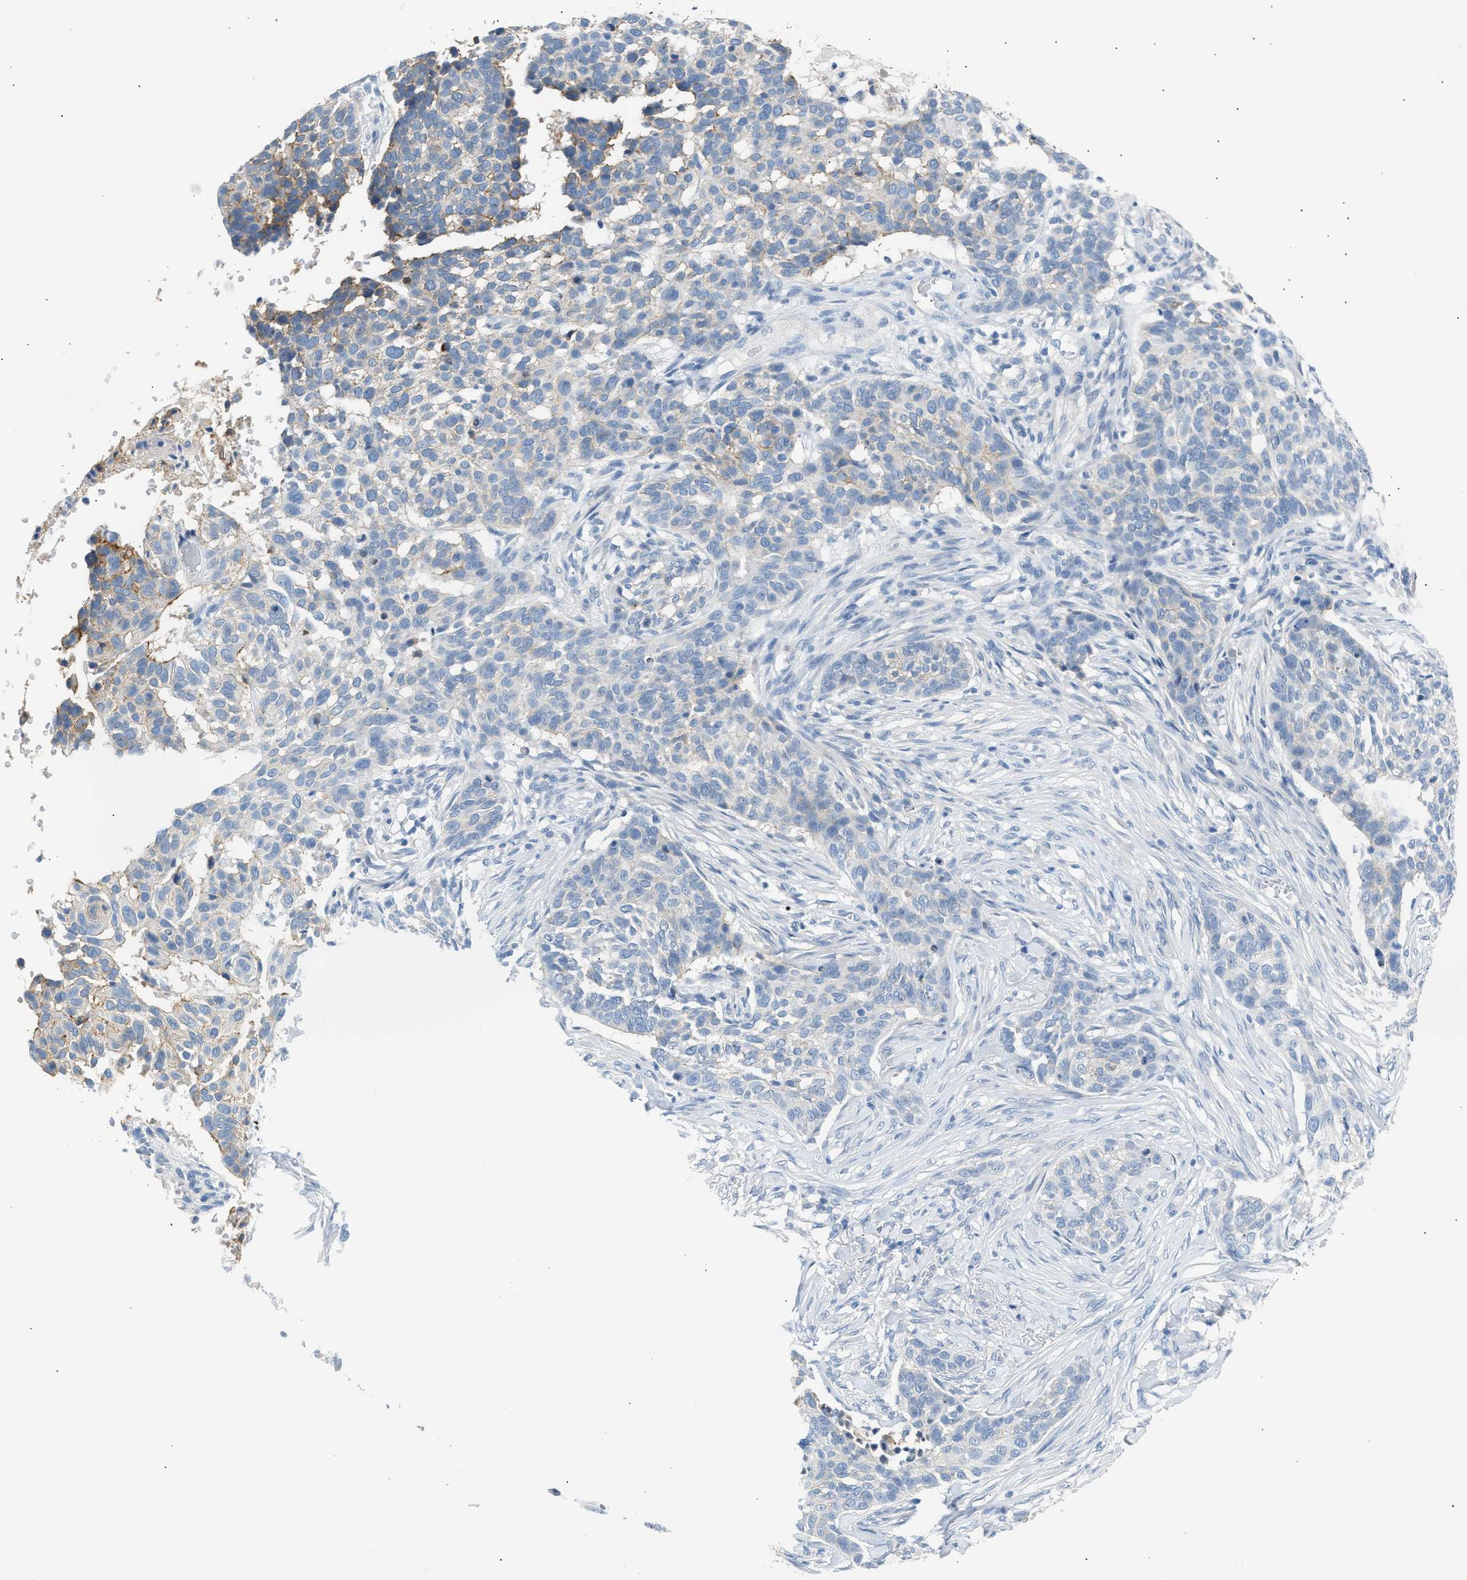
{"staining": {"intensity": "weak", "quantity": "<25%", "location": "cytoplasmic/membranous"}, "tissue": "skin cancer", "cell_type": "Tumor cells", "image_type": "cancer", "snomed": [{"axis": "morphology", "description": "Basal cell carcinoma"}, {"axis": "topography", "description": "Skin"}], "caption": "IHC micrograph of neoplastic tissue: skin cancer (basal cell carcinoma) stained with DAB (3,3'-diaminobenzidine) reveals no significant protein expression in tumor cells. (Immunohistochemistry, brightfield microscopy, high magnification).", "gene": "ERBB2", "patient": {"sex": "male", "age": 85}}